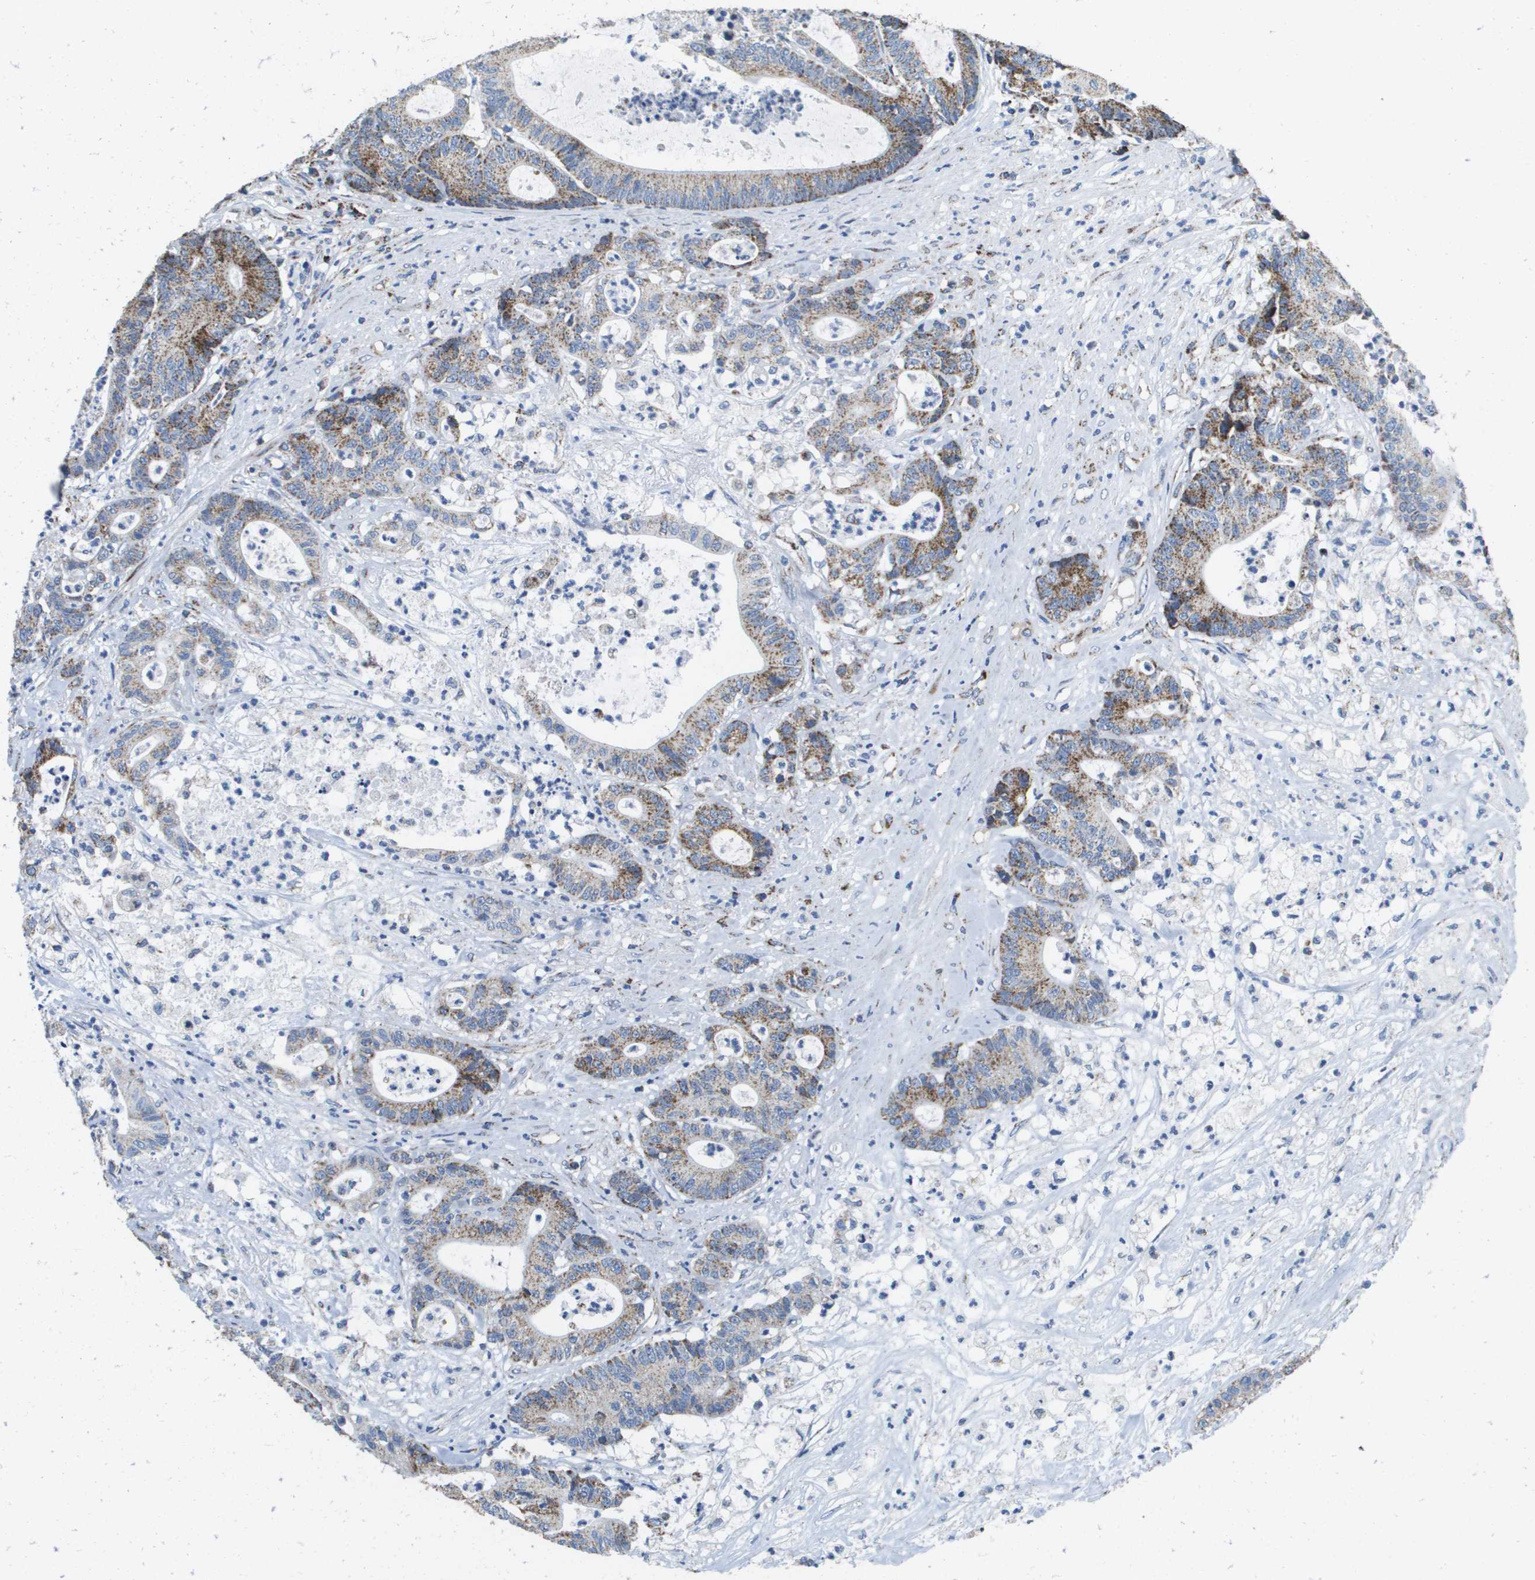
{"staining": {"intensity": "strong", "quantity": ">75%", "location": "cytoplasmic/membranous"}, "tissue": "colorectal cancer", "cell_type": "Tumor cells", "image_type": "cancer", "snomed": [{"axis": "morphology", "description": "Adenocarcinoma, NOS"}, {"axis": "topography", "description": "Colon"}], "caption": "A brown stain shows strong cytoplasmic/membranous staining of a protein in human colorectal adenocarcinoma tumor cells.", "gene": "ATP5F1B", "patient": {"sex": "female", "age": 84}}